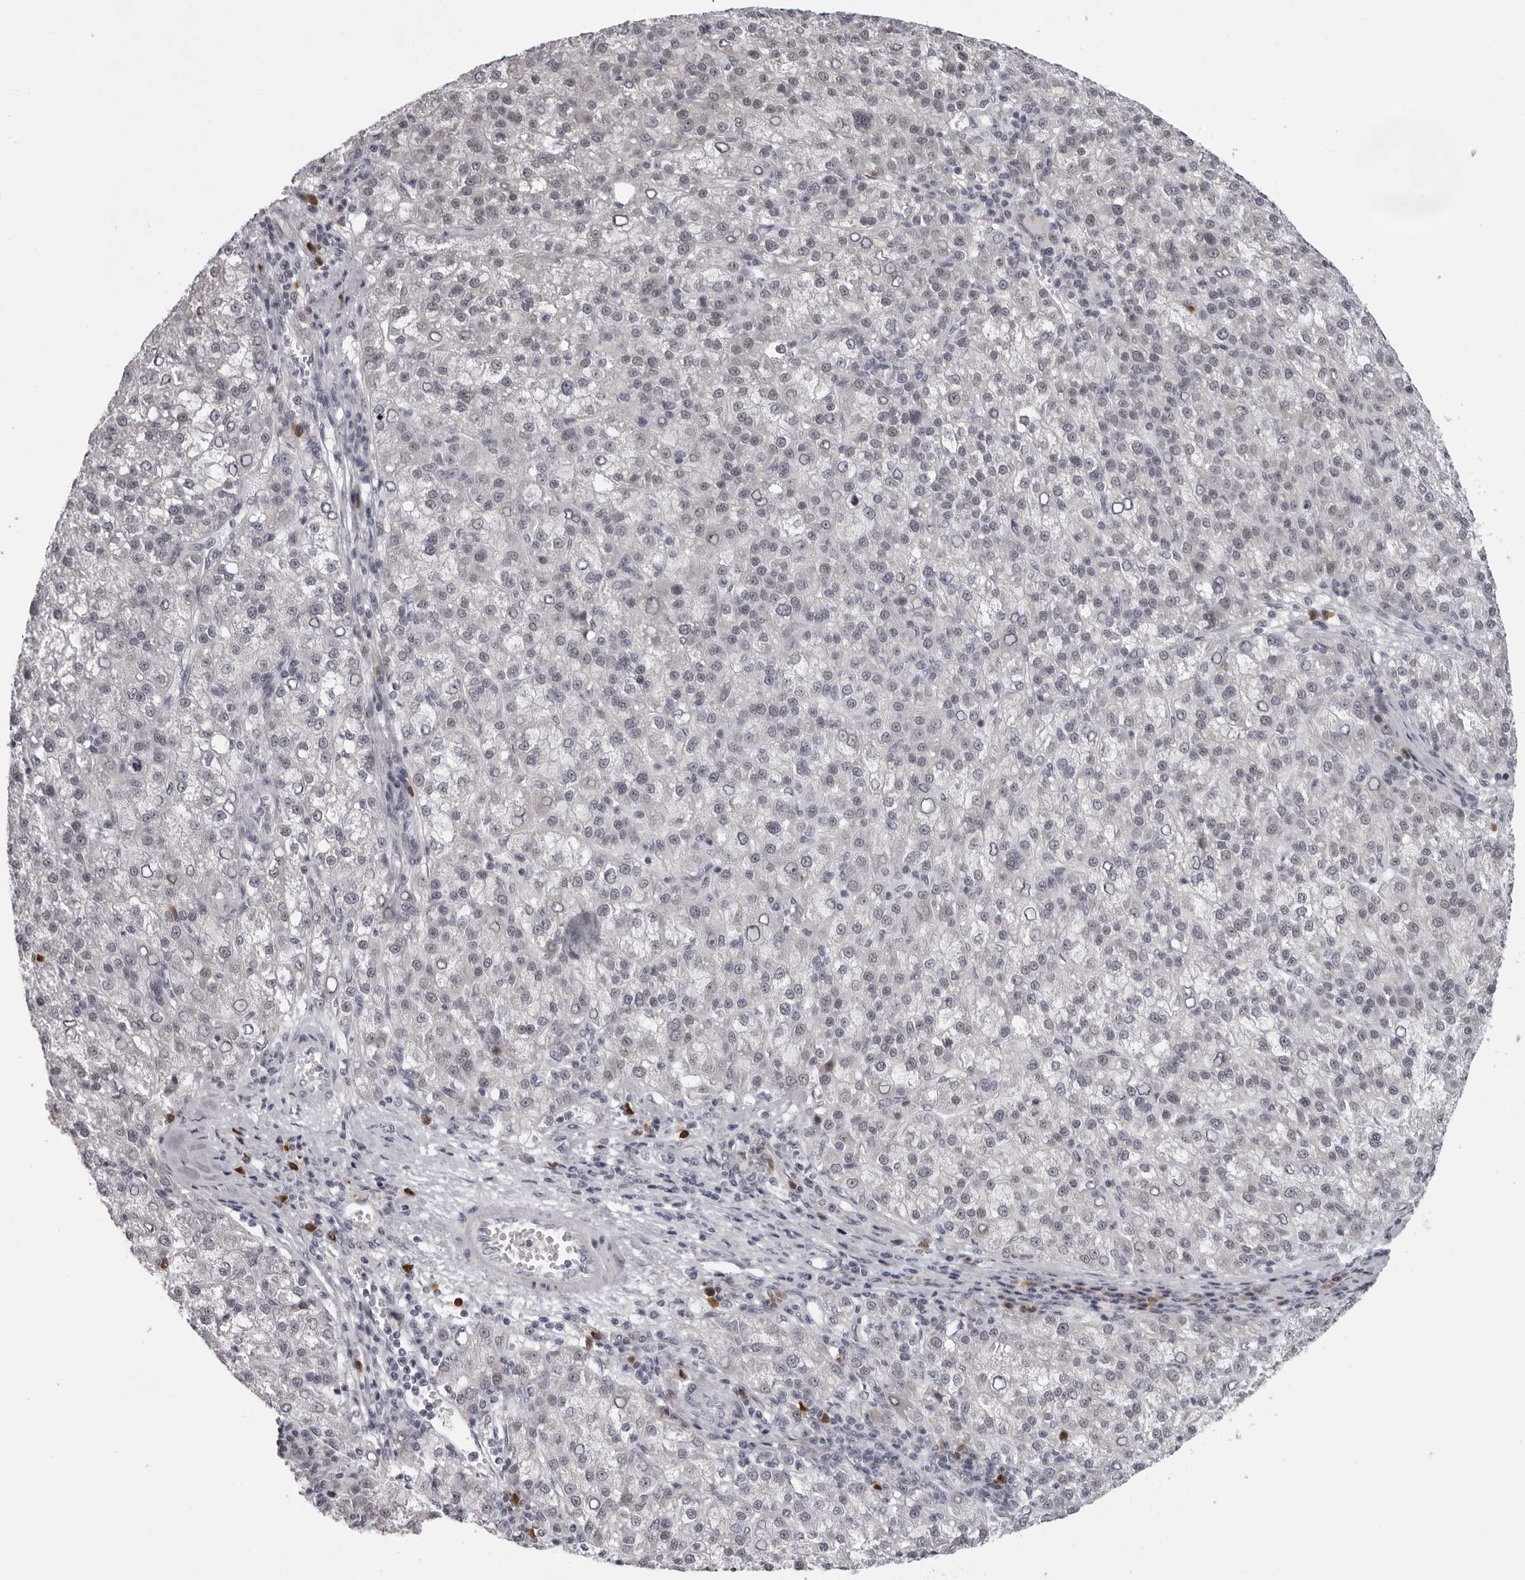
{"staining": {"intensity": "weak", "quantity": "<25%", "location": "nuclear"}, "tissue": "liver cancer", "cell_type": "Tumor cells", "image_type": "cancer", "snomed": [{"axis": "morphology", "description": "Carcinoma, Hepatocellular, NOS"}, {"axis": "topography", "description": "Liver"}], "caption": "Tumor cells show no significant protein staining in liver cancer (hepatocellular carcinoma).", "gene": "EXOSC10", "patient": {"sex": "female", "age": 58}}